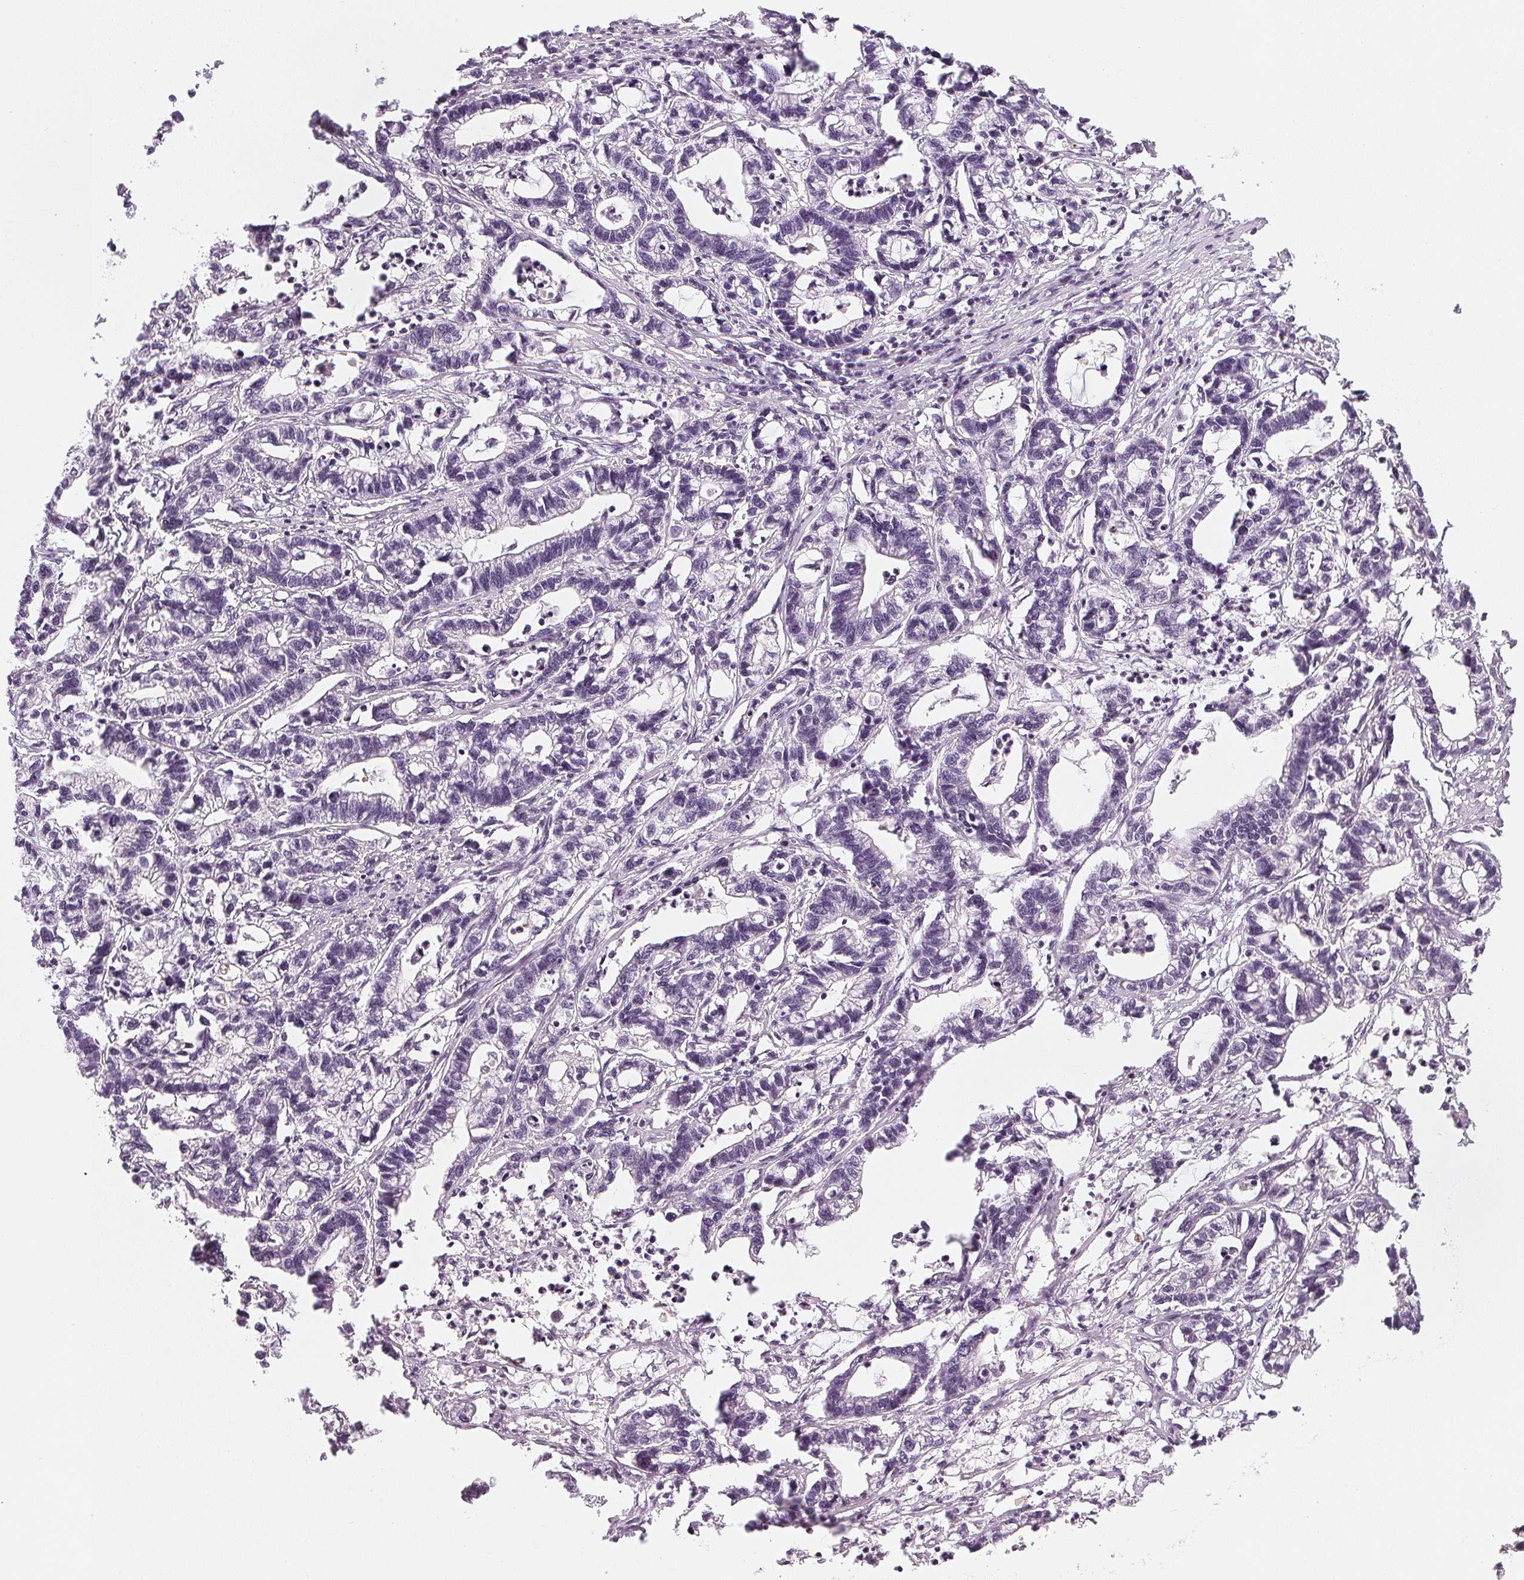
{"staining": {"intensity": "negative", "quantity": "none", "location": "none"}, "tissue": "stomach cancer", "cell_type": "Tumor cells", "image_type": "cancer", "snomed": [{"axis": "morphology", "description": "Adenocarcinoma, NOS"}, {"axis": "topography", "description": "Stomach"}], "caption": "High power microscopy photomicrograph of an IHC histopathology image of adenocarcinoma (stomach), revealing no significant positivity in tumor cells. The staining was performed using DAB to visualize the protein expression in brown, while the nuclei were stained in blue with hematoxylin (Magnification: 20x).", "gene": "CHST4", "patient": {"sex": "male", "age": 83}}